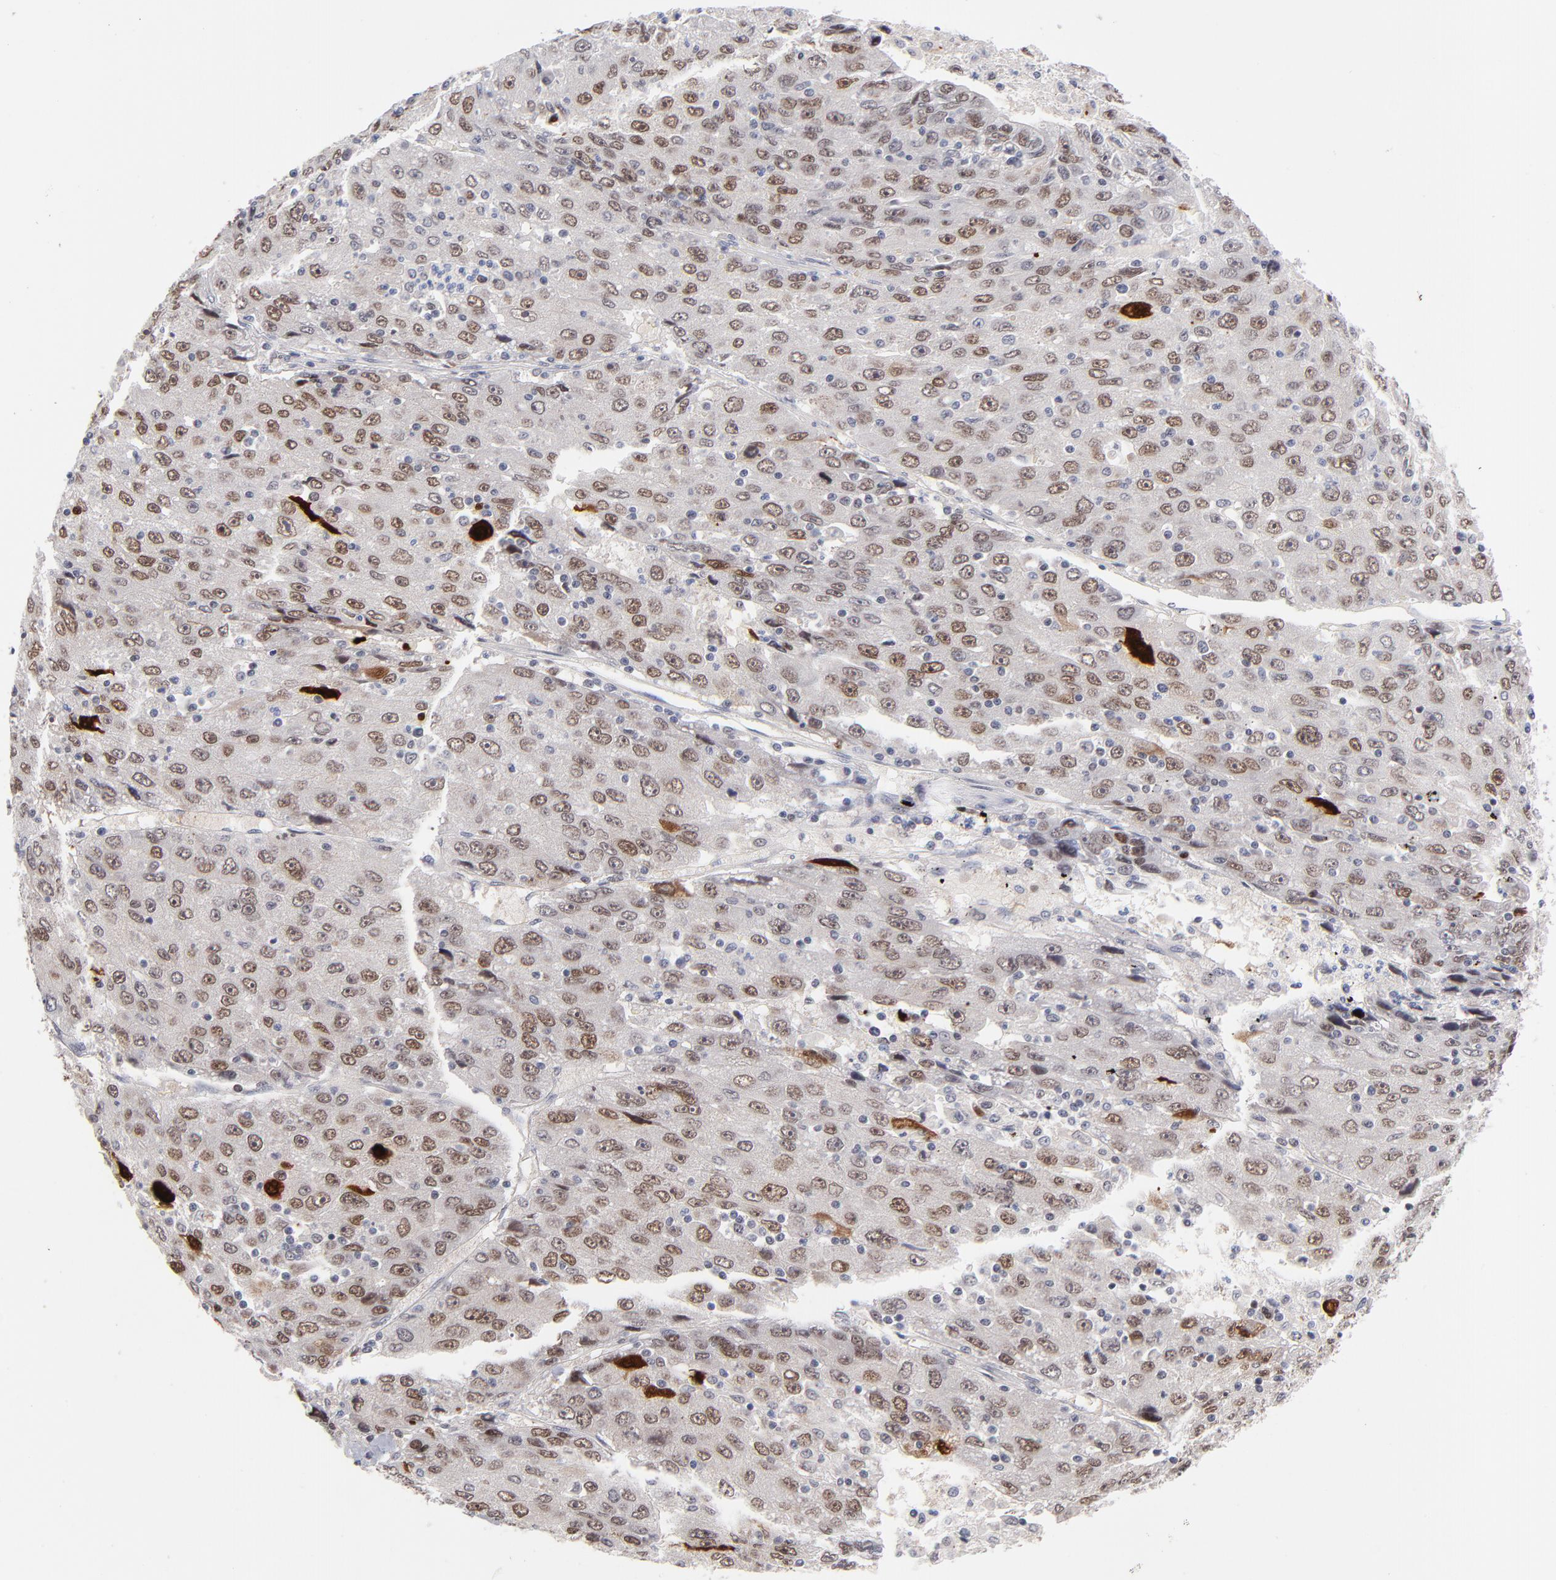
{"staining": {"intensity": "moderate", "quantity": "25%-75%", "location": "nuclear"}, "tissue": "liver cancer", "cell_type": "Tumor cells", "image_type": "cancer", "snomed": [{"axis": "morphology", "description": "Carcinoma, Hepatocellular, NOS"}, {"axis": "topography", "description": "Liver"}], "caption": "The histopathology image reveals staining of liver hepatocellular carcinoma, revealing moderate nuclear protein expression (brown color) within tumor cells.", "gene": "PARP1", "patient": {"sex": "male", "age": 49}}